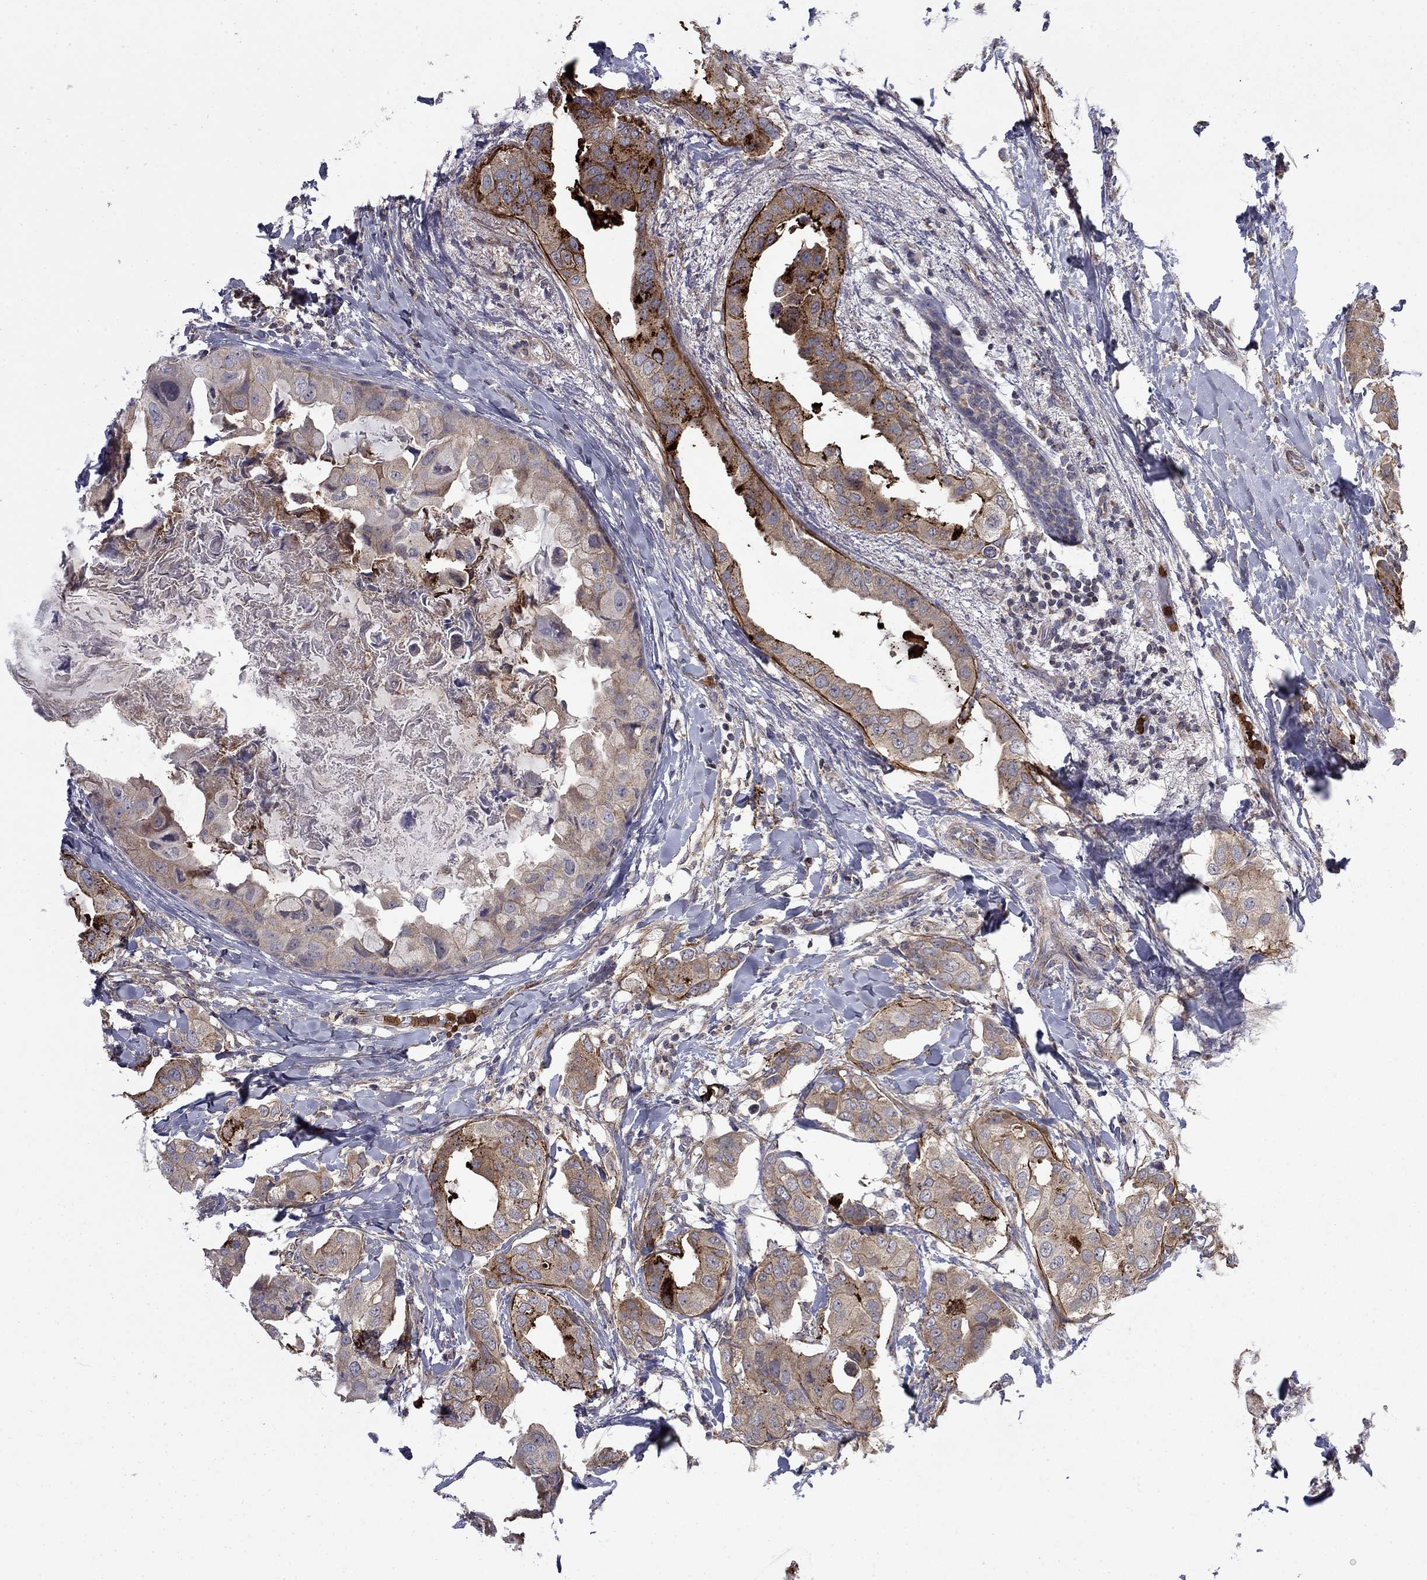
{"staining": {"intensity": "moderate", "quantity": "25%-75%", "location": "cytoplasmic/membranous"}, "tissue": "breast cancer", "cell_type": "Tumor cells", "image_type": "cancer", "snomed": [{"axis": "morphology", "description": "Normal tissue, NOS"}, {"axis": "morphology", "description": "Duct carcinoma"}, {"axis": "topography", "description": "Breast"}], "caption": "Invasive ductal carcinoma (breast) stained with immunohistochemistry (IHC) displays moderate cytoplasmic/membranous expression in approximately 25%-75% of tumor cells.", "gene": "DOP1B", "patient": {"sex": "female", "age": 40}}